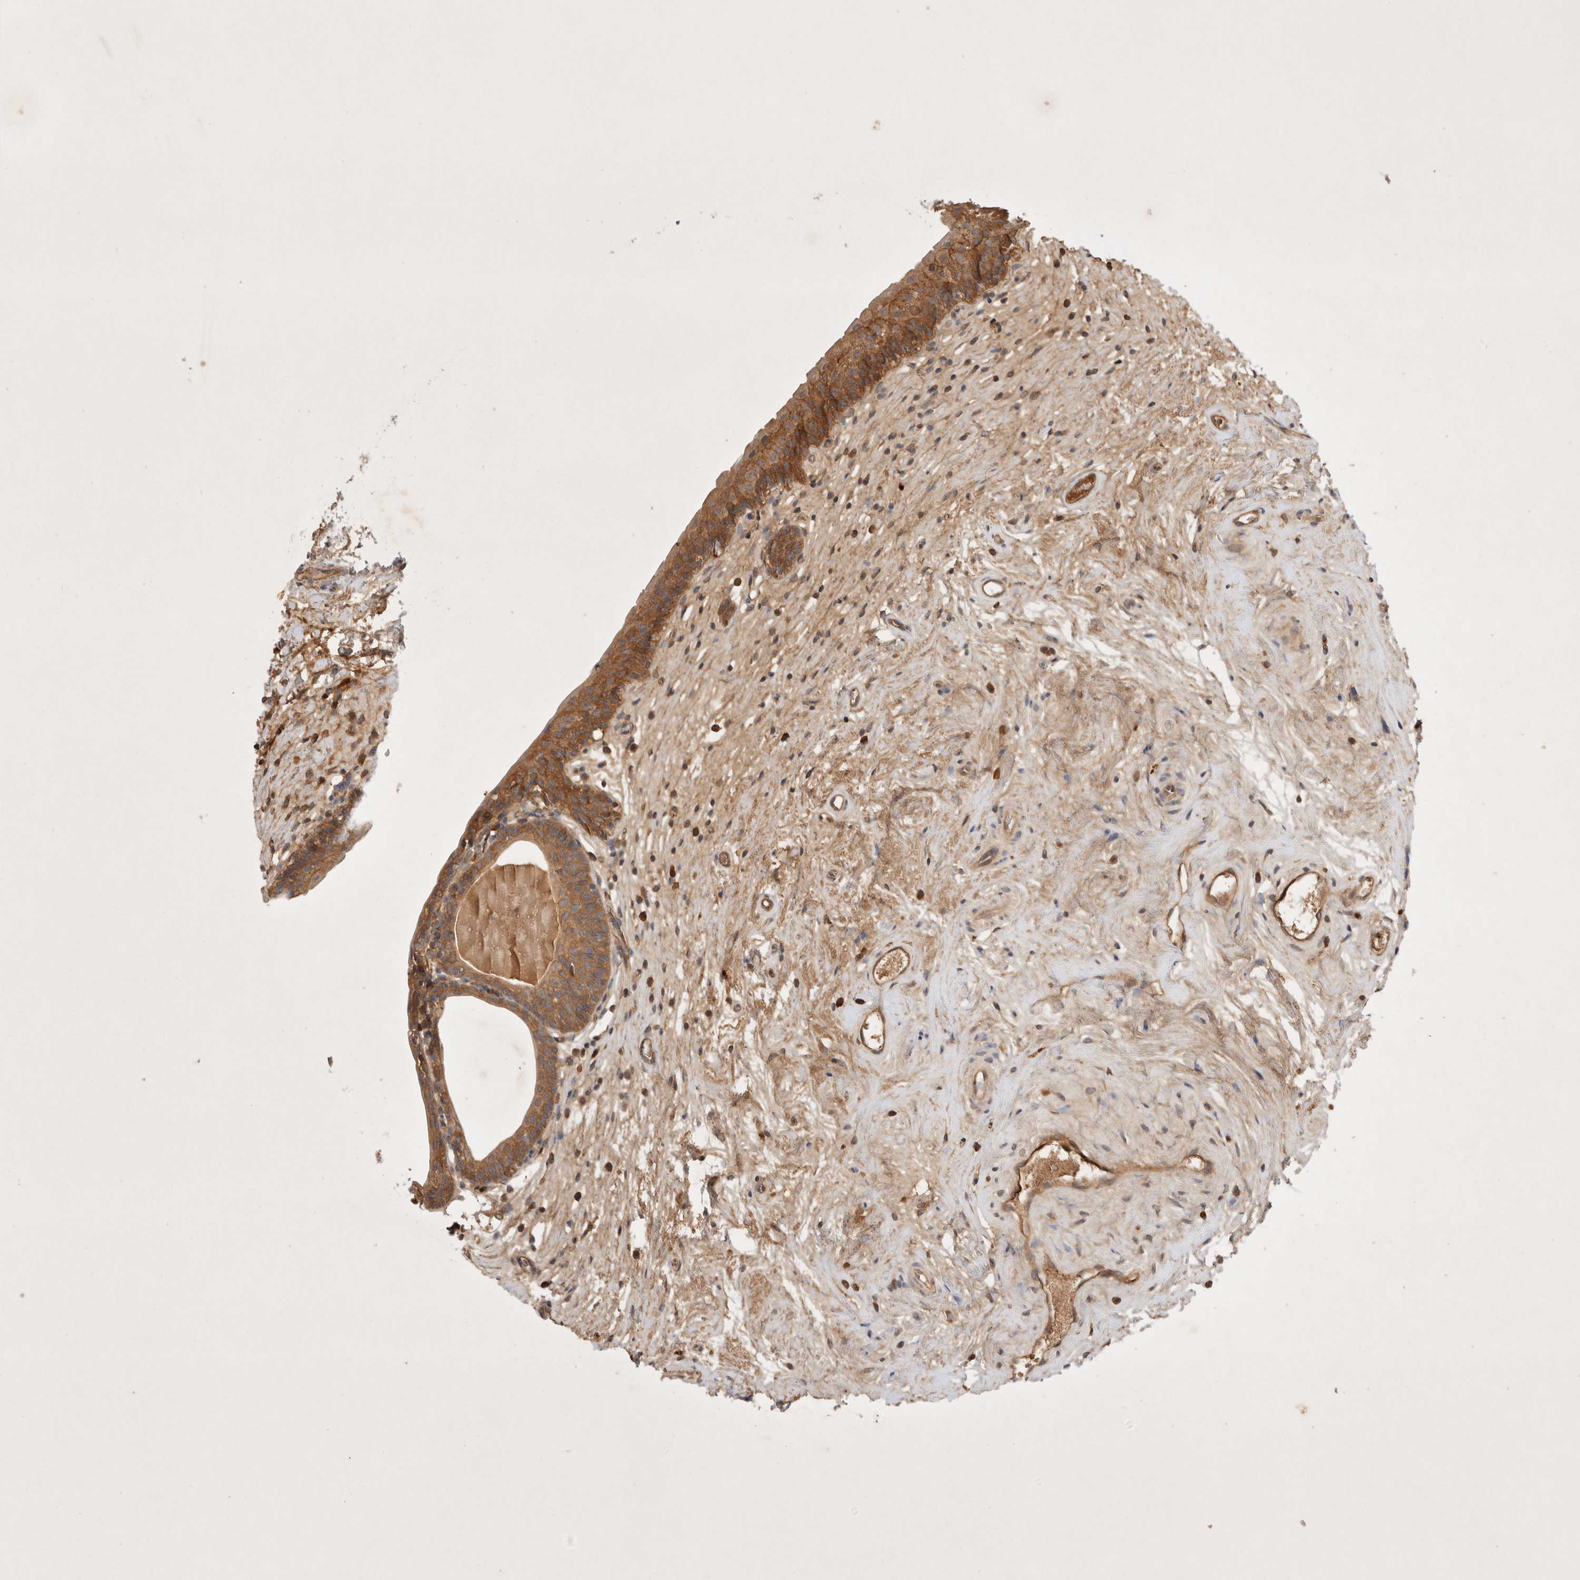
{"staining": {"intensity": "moderate", "quantity": ">75%", "location": "cytoplasmic/membranous"}, "tissue": "urinary bladder", "cell_type": "Urothelial cells", "image_type": "normal", "snomed": [{"axis": "morphology", "description": "Normal tissue, NOS"}, {"axis": "topography", "description": "Urinary bladder"}], "caption": "Protein analysis of normal urinary bladder shows moderate cytoplasmic/membranous positivity in about >75% of urothelial cells.", "gene": "YES1", "patient": {"sex": "male", "age": 83}}